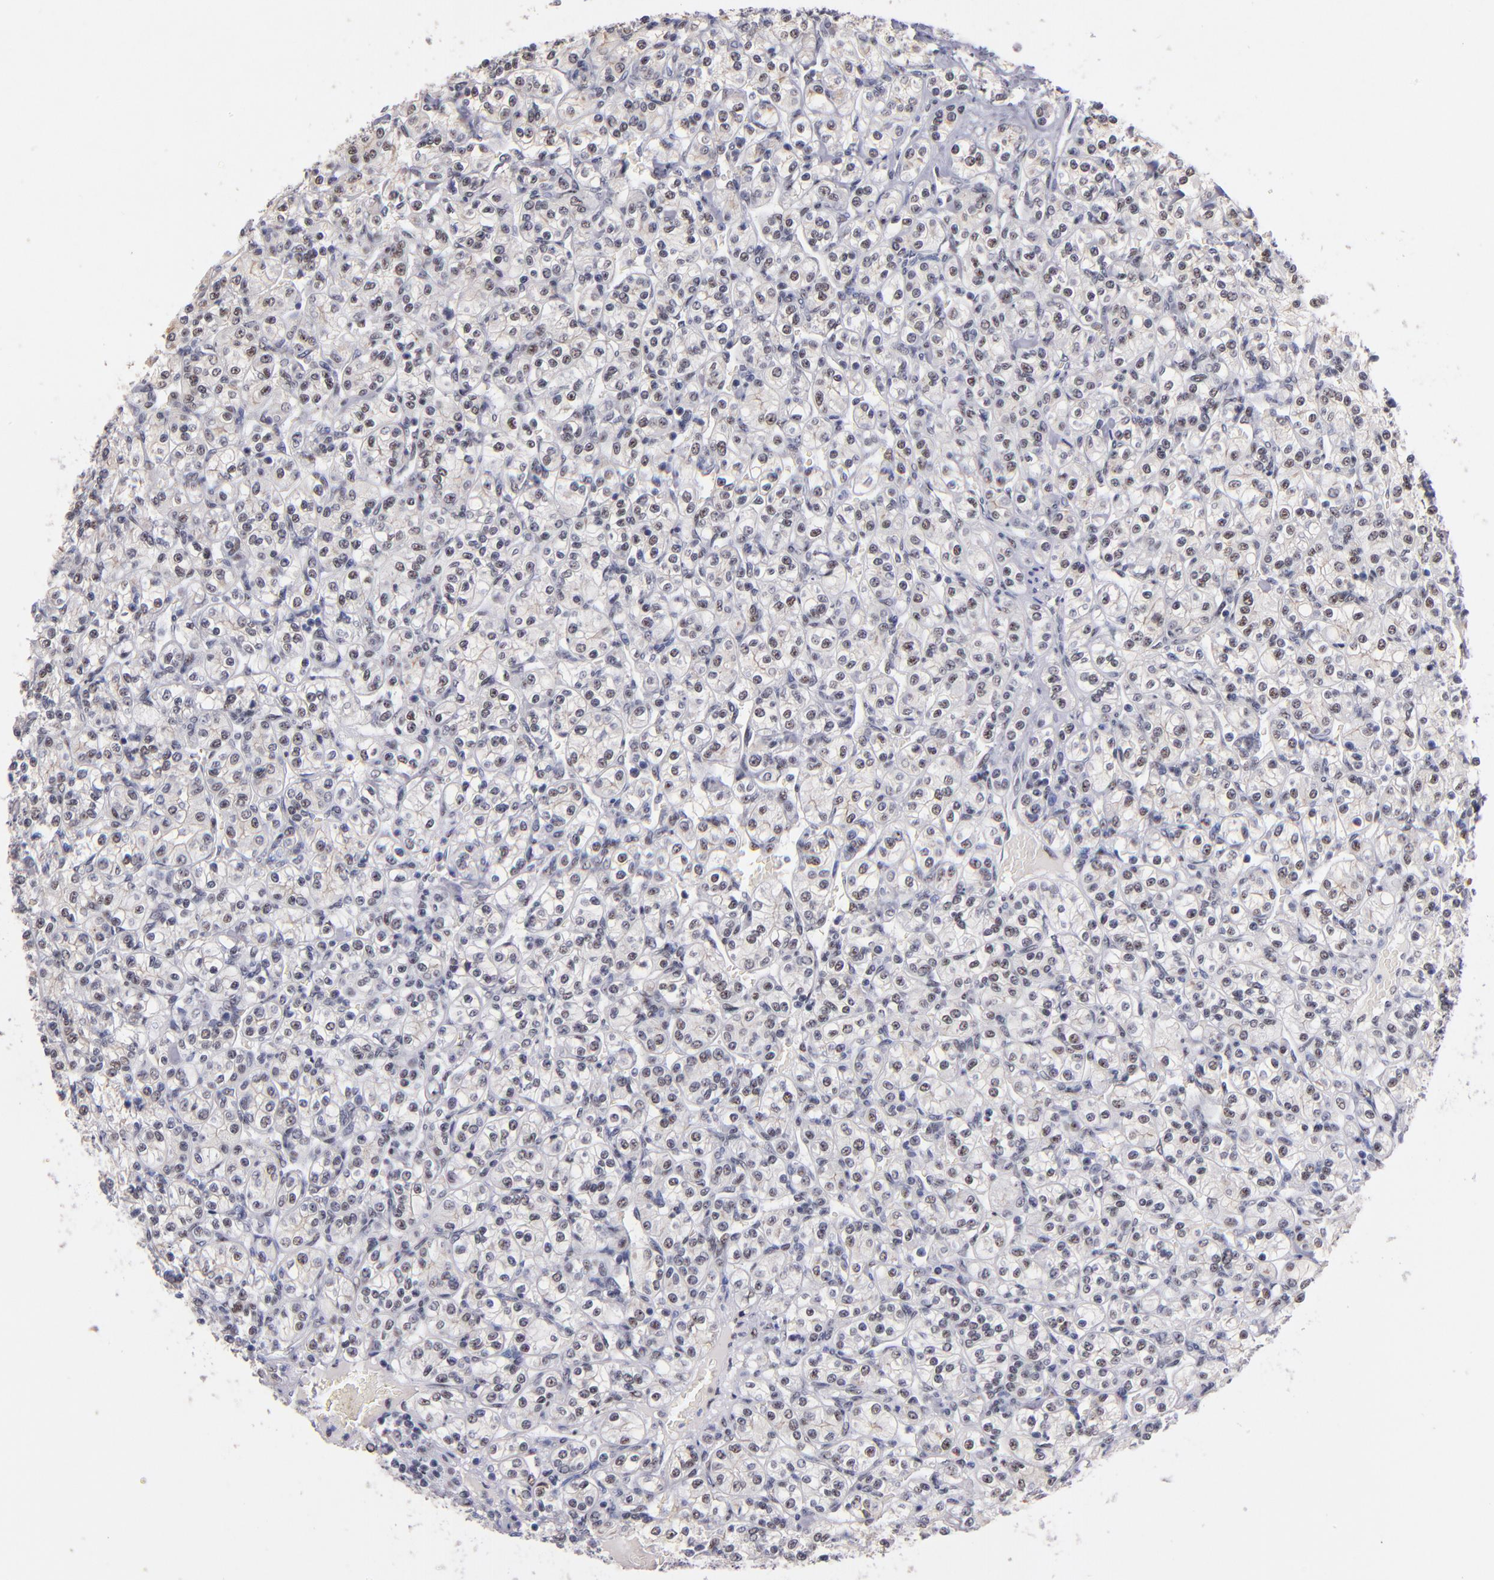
{"staining": {"intensity": "moderate", "quantity": "<25%", "location": "nuclear"}, "tissue": "renal cancer", "cell_type": "Tumor cells", "image_type": "cancer", "snomed": [{"axis": "morphology", "description": "Adenocarcinoma, NOS"}, {"axis": "topography", "description": "Kidney"}], "caption": "Renal cancer (adenocarcinoma) was stained to show a protein in brown. There is low levels of moderate nuclear staining in about <25% of tumor cells.", "gene": "RAF1", "patient": {"sex": "male", "age": 77}}